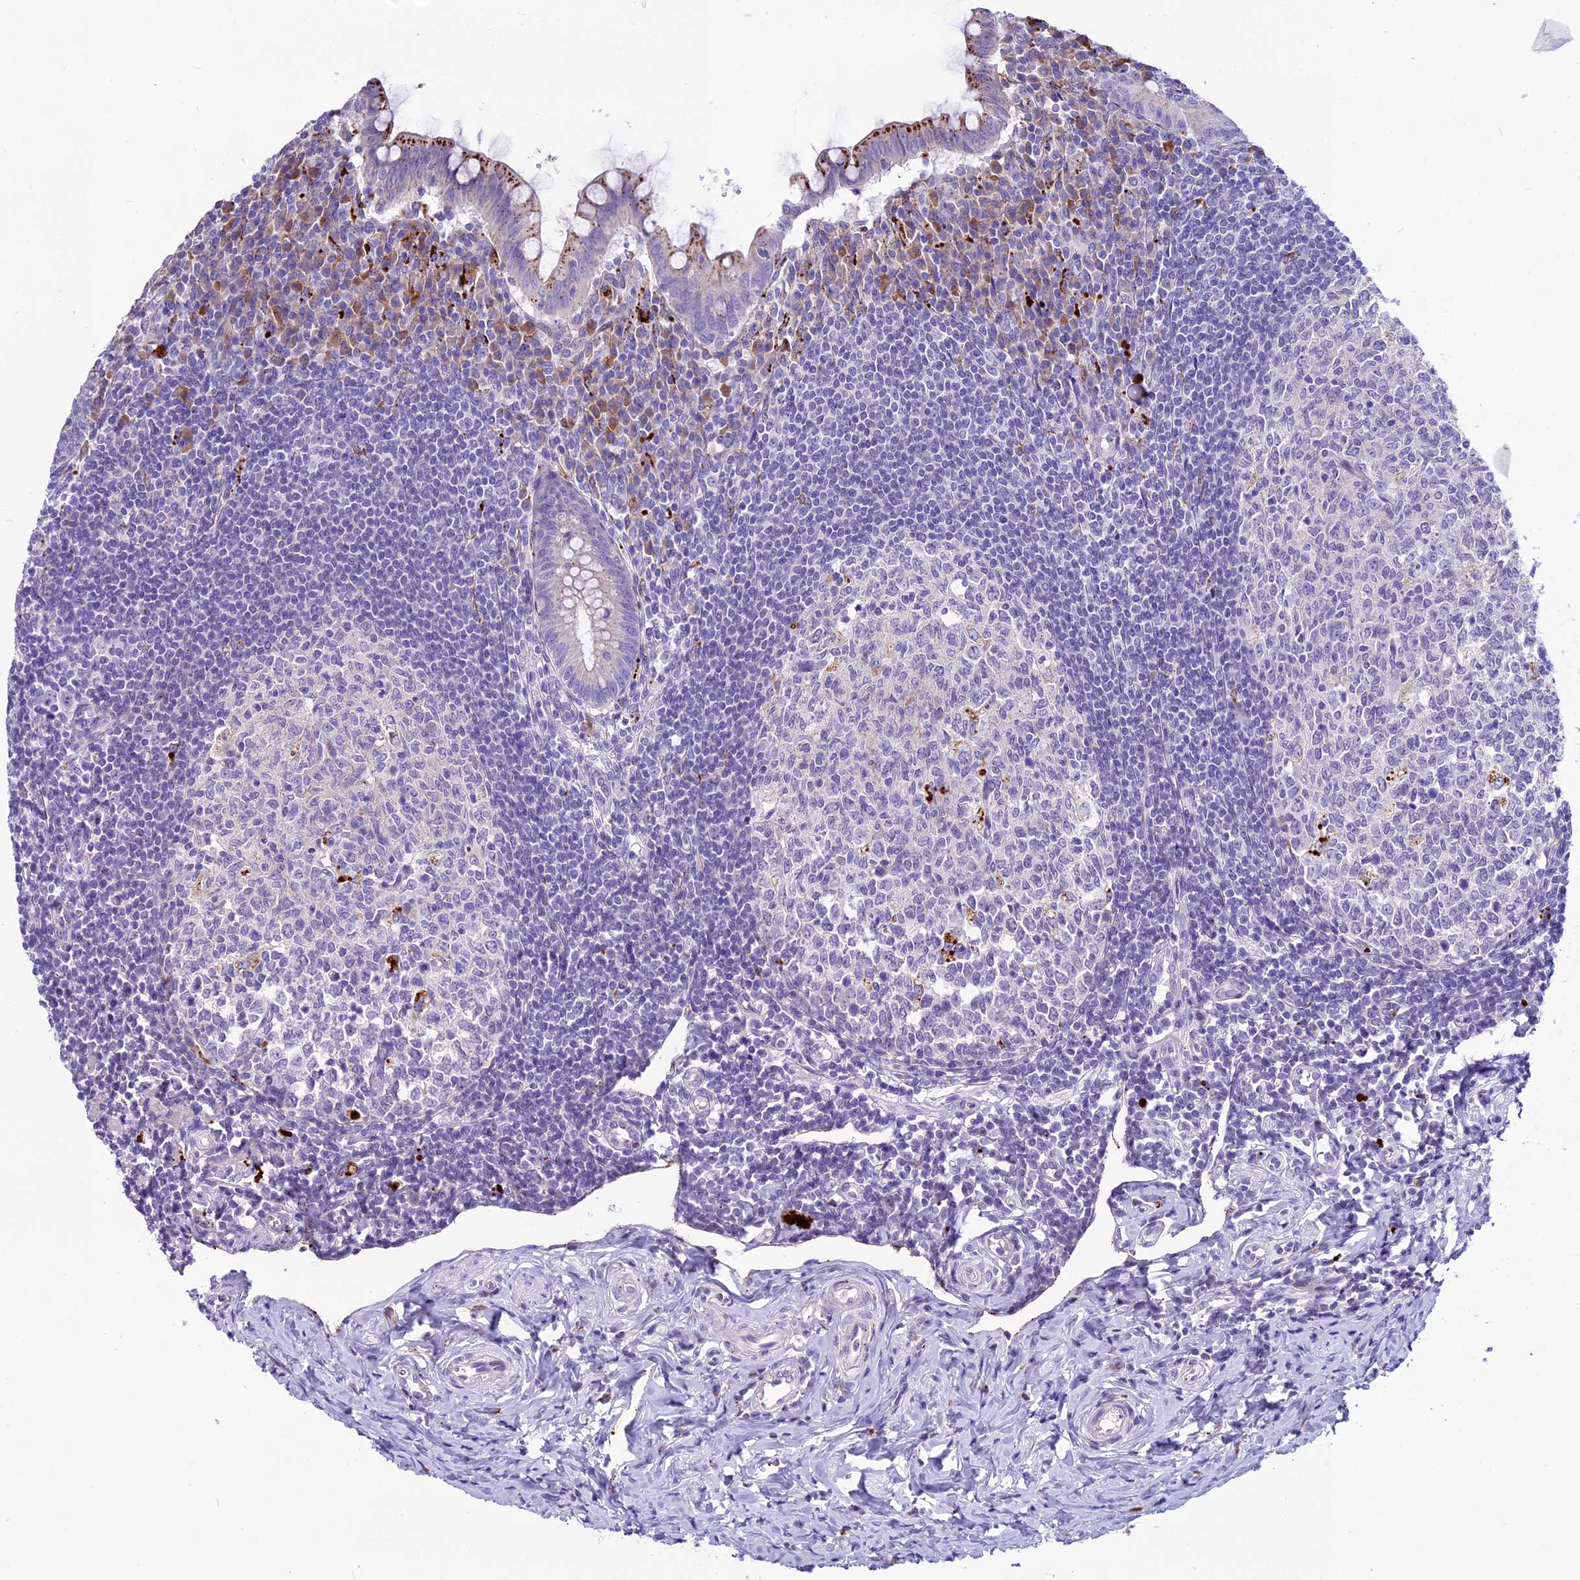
{"staining": {"intensity": "strong", "quantity": "<25%", "location": "cytoplasmic/membranous"}, "tissue": "appendix", "cell_type": "Glandular cells", "image_type": "normal", "snomed": [{"axis": "morphology", "description": "Normal tissue, NOS"}, {"axis": "topography", "description": "Appendix"}], "caption": "Normal appendix reveals strong cytoplasmic/membranous positivity in about <25% of glandular cells.", "gene": "THRSP", "patient": {"sex": "female", "age": 33}}